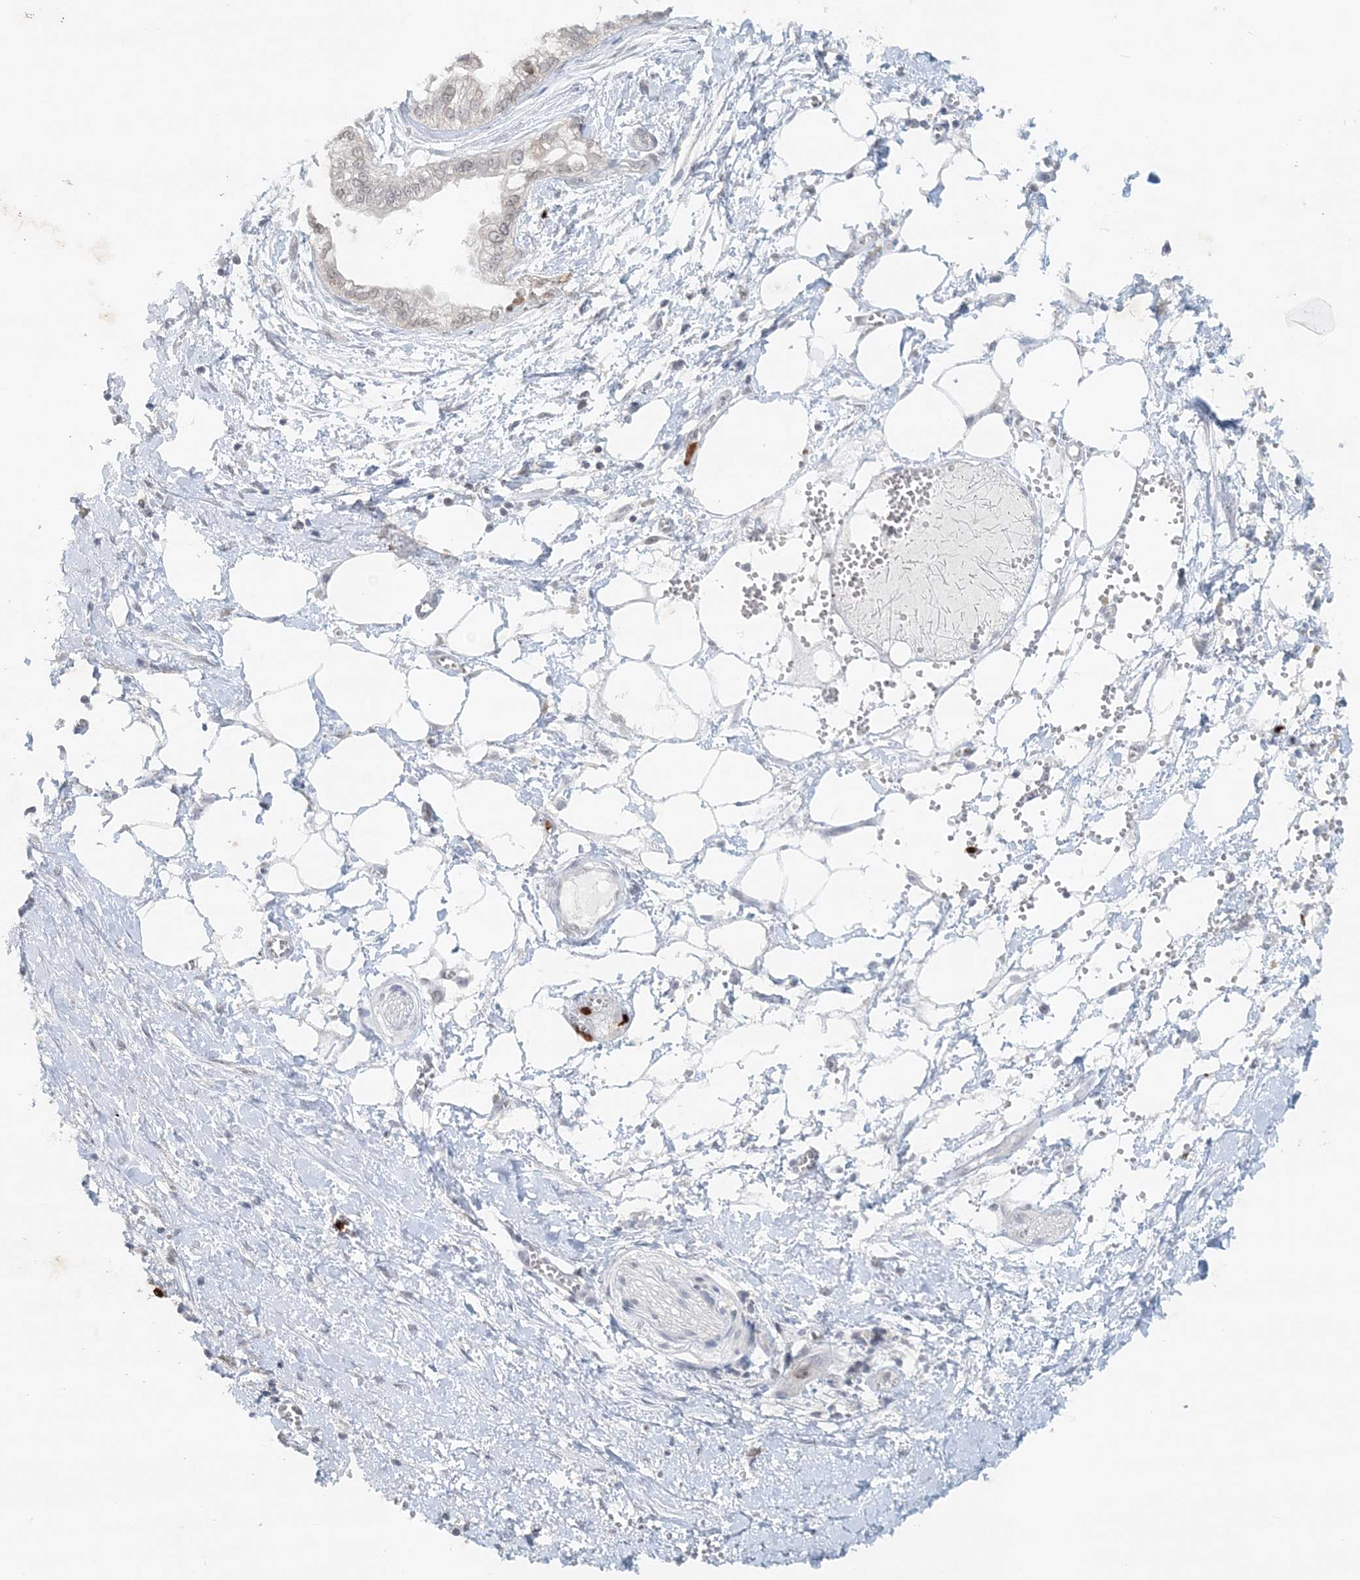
{"staining": {"intensity": "negative", "quantity": "none", "location": "none"}, "tissue": "pancreatic cancer", "cell_type": "Tumor cells", "image_type": "cancer", "snomed": [{"axis": "morphology", "description": "Adenocarcinoma, NOS"}, {"axis": "topography", "description": "Pancreas"}], "caption": "DAB immunohistochemical staining of human pancreatic cancer reveals no significant expression in tumor cells. The staining was performed using DAB to visualize the protein expression in brown, while the nuclei were stained in blue with hematoxylin (Magnification: 20x).", "gene": "NUP54", "patient": {"sex": "male", "age": 68}}